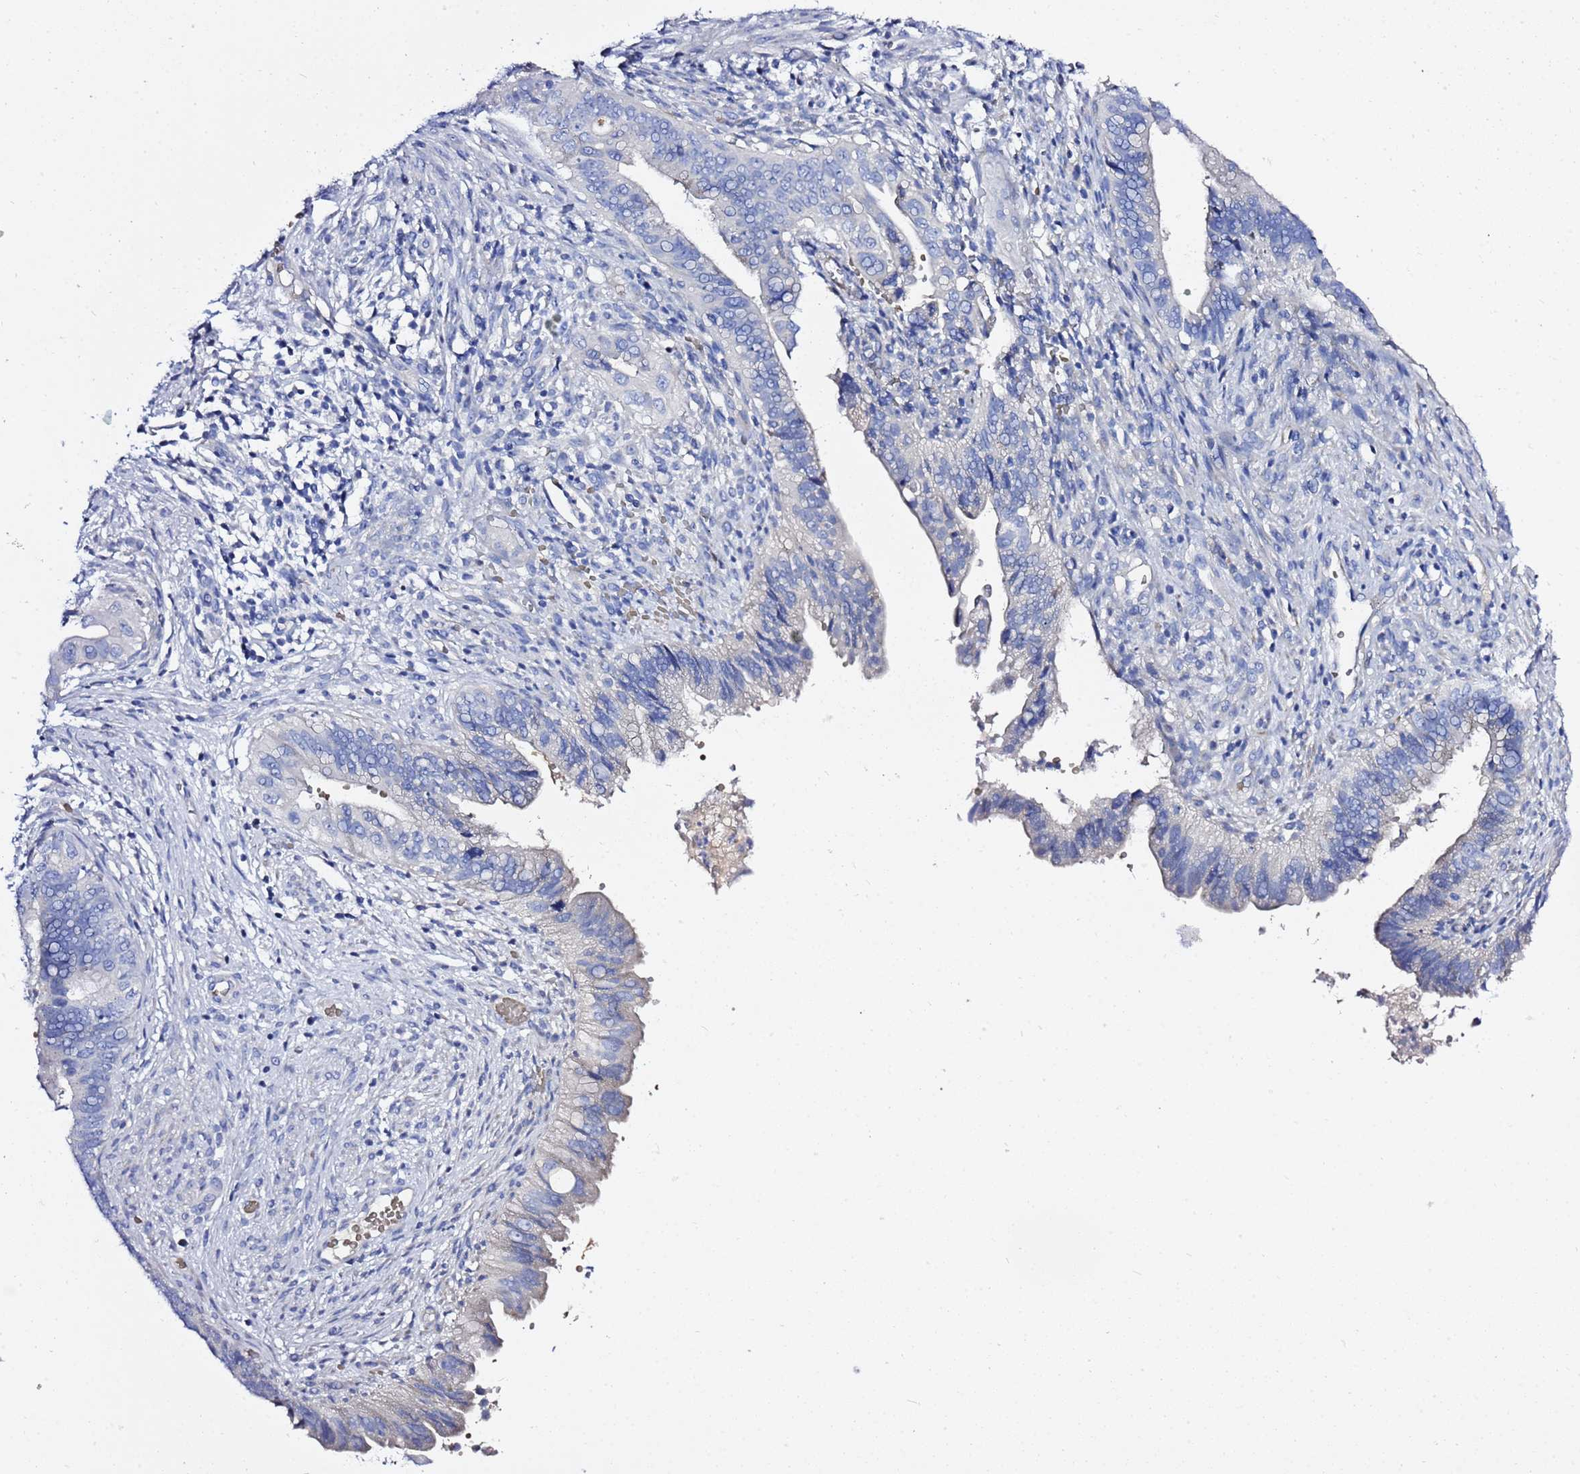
{"staining": {"intensity": "negative", "quantity": "none", "location": "none"}, "tissue": "cervical cancer", "cell_type": "Tumor cells", "image_type": "cancer", "snomed": [{"axis": "morphology", "description": "Adenocarcinoma, NOS"}, {"axis": "topography", "description": "Cervix"}], "caption": "This is an IHC image of human cervical cancer (adenocarcinoma). There is no staining in tumor cells.", "gene": "USP18", "patient": {"sex": "female", "age": 42}}